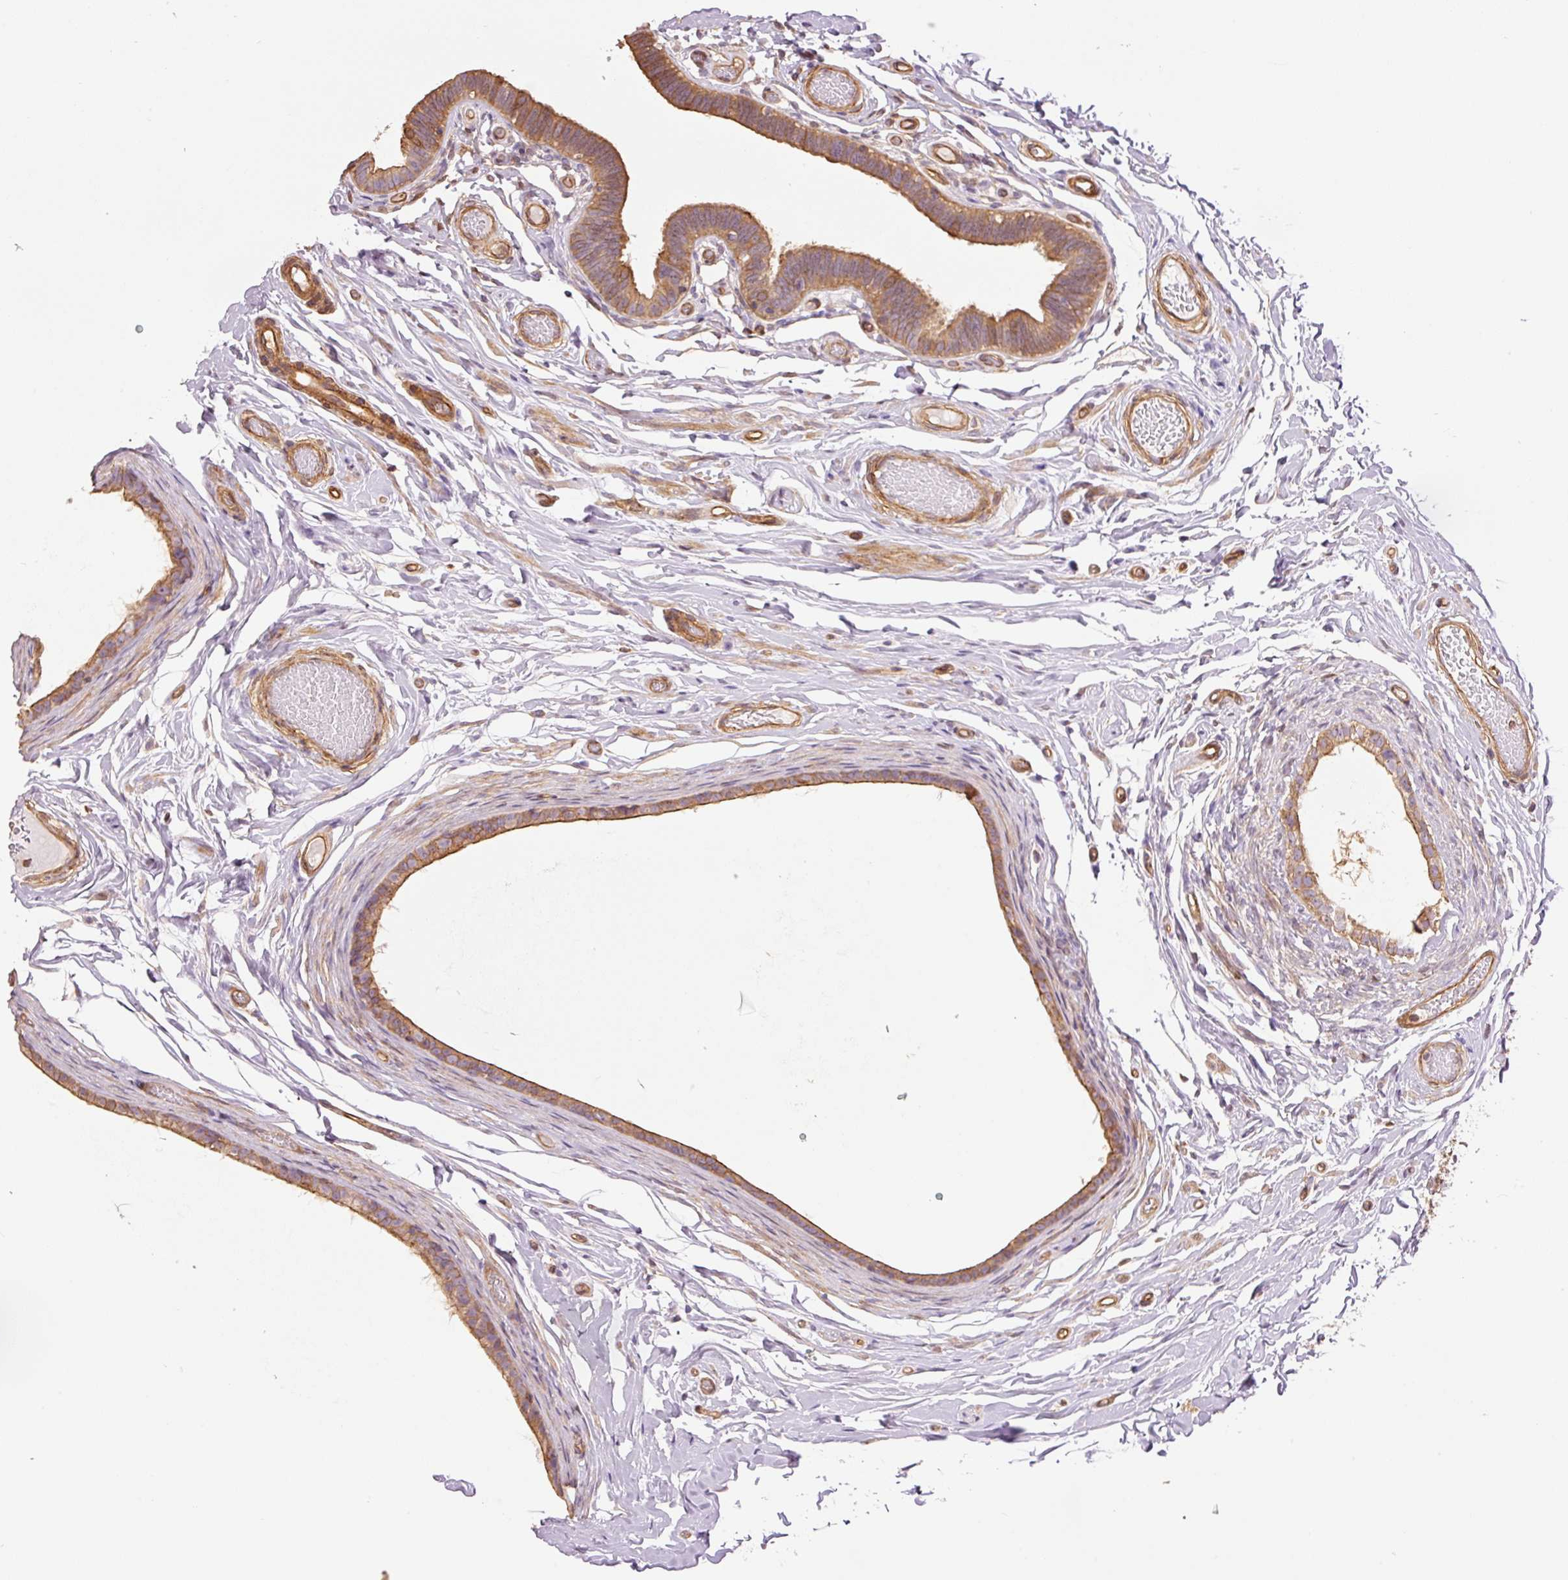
{"staining": {"intensity": "moderate", "quantity": "25%-75%", "location": "cytoplasmic/membranous"}, "tissue": "epididymis", "cell_type": "Glandular cells", "image_type": "normal", "snomed": [{"axis": "morphology", "description": "Normal tissue, NOS"}, {"axis": "morphology", "description": "Carcinoma, Embryonal, NOS"}, {"axis": "topography", "description": "Testis"}, {"axis": "topography", "description": "Epididymis"}], "caption": "A brown stain highlights moderate cytoplasmic/membranous positivity of a protein in glandular cells of benign epididymis.", "gene": "PPP1R1B", "patient": {"sex": "male", "age": 36}}